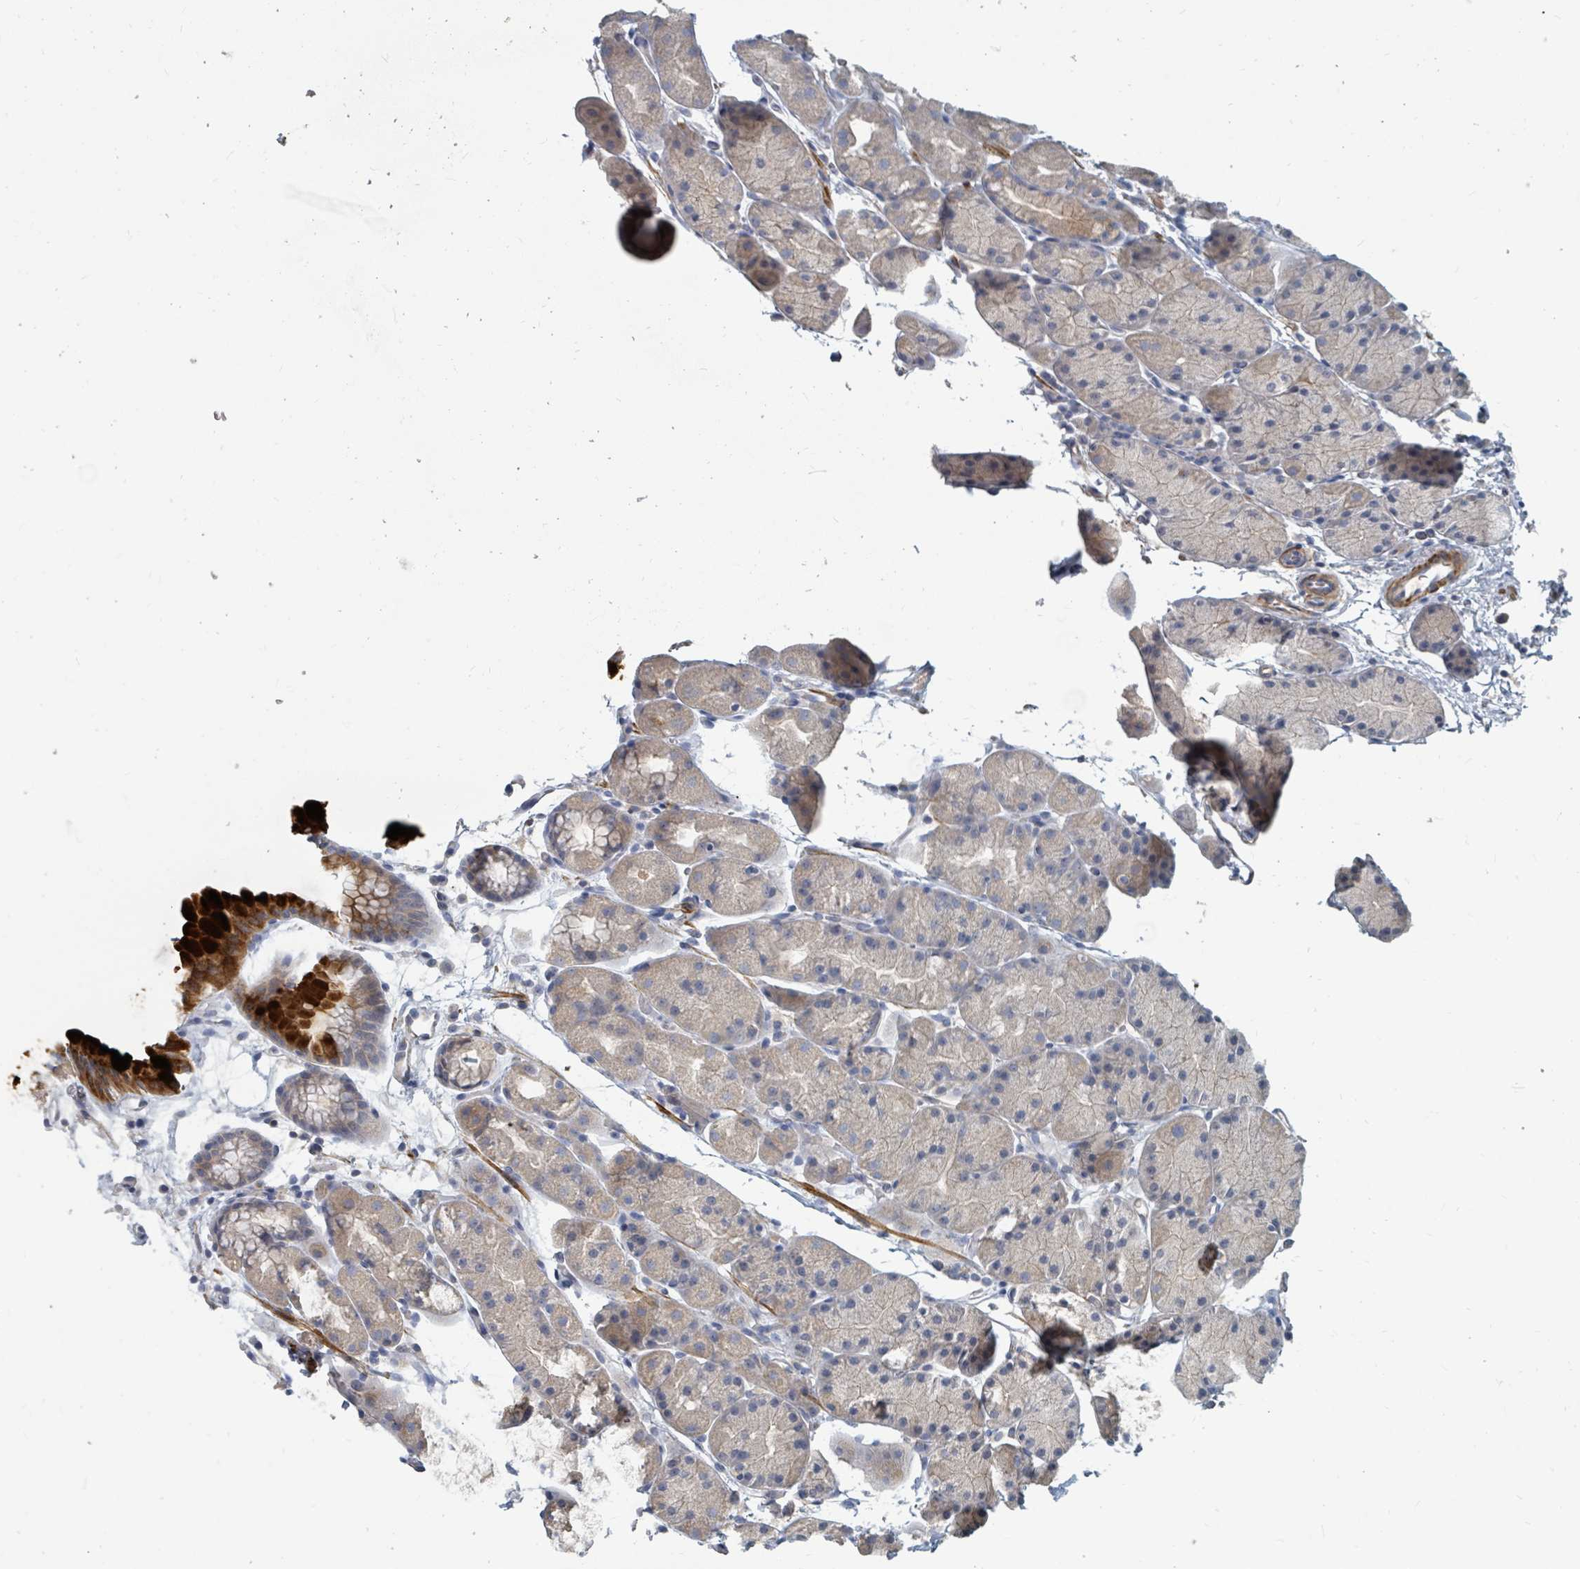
{"staining": {"intensity": "strong", "quantity": "<25%", "location": "cytoplasmic/membranous"}, "tissue": "stomach", "cell_type": "Glandular cells", "image_type": "normal", "snomed": [{"axis": "morphology", "description": "Normal tissue, NOS"}, {"axis": "topography", "description": "Stomach, upper"}, {"axis": "topography", "description": "Stomach"}], "caption": "An image of stomach stained for a protein exhibits strong cytoplasmic/membranous brown staining in glandular cells. (Brightfield microscopy of DAB IHC at high magnification).", "gene": "ARGFX", "patient": {"sex": "male", "age": 47}}